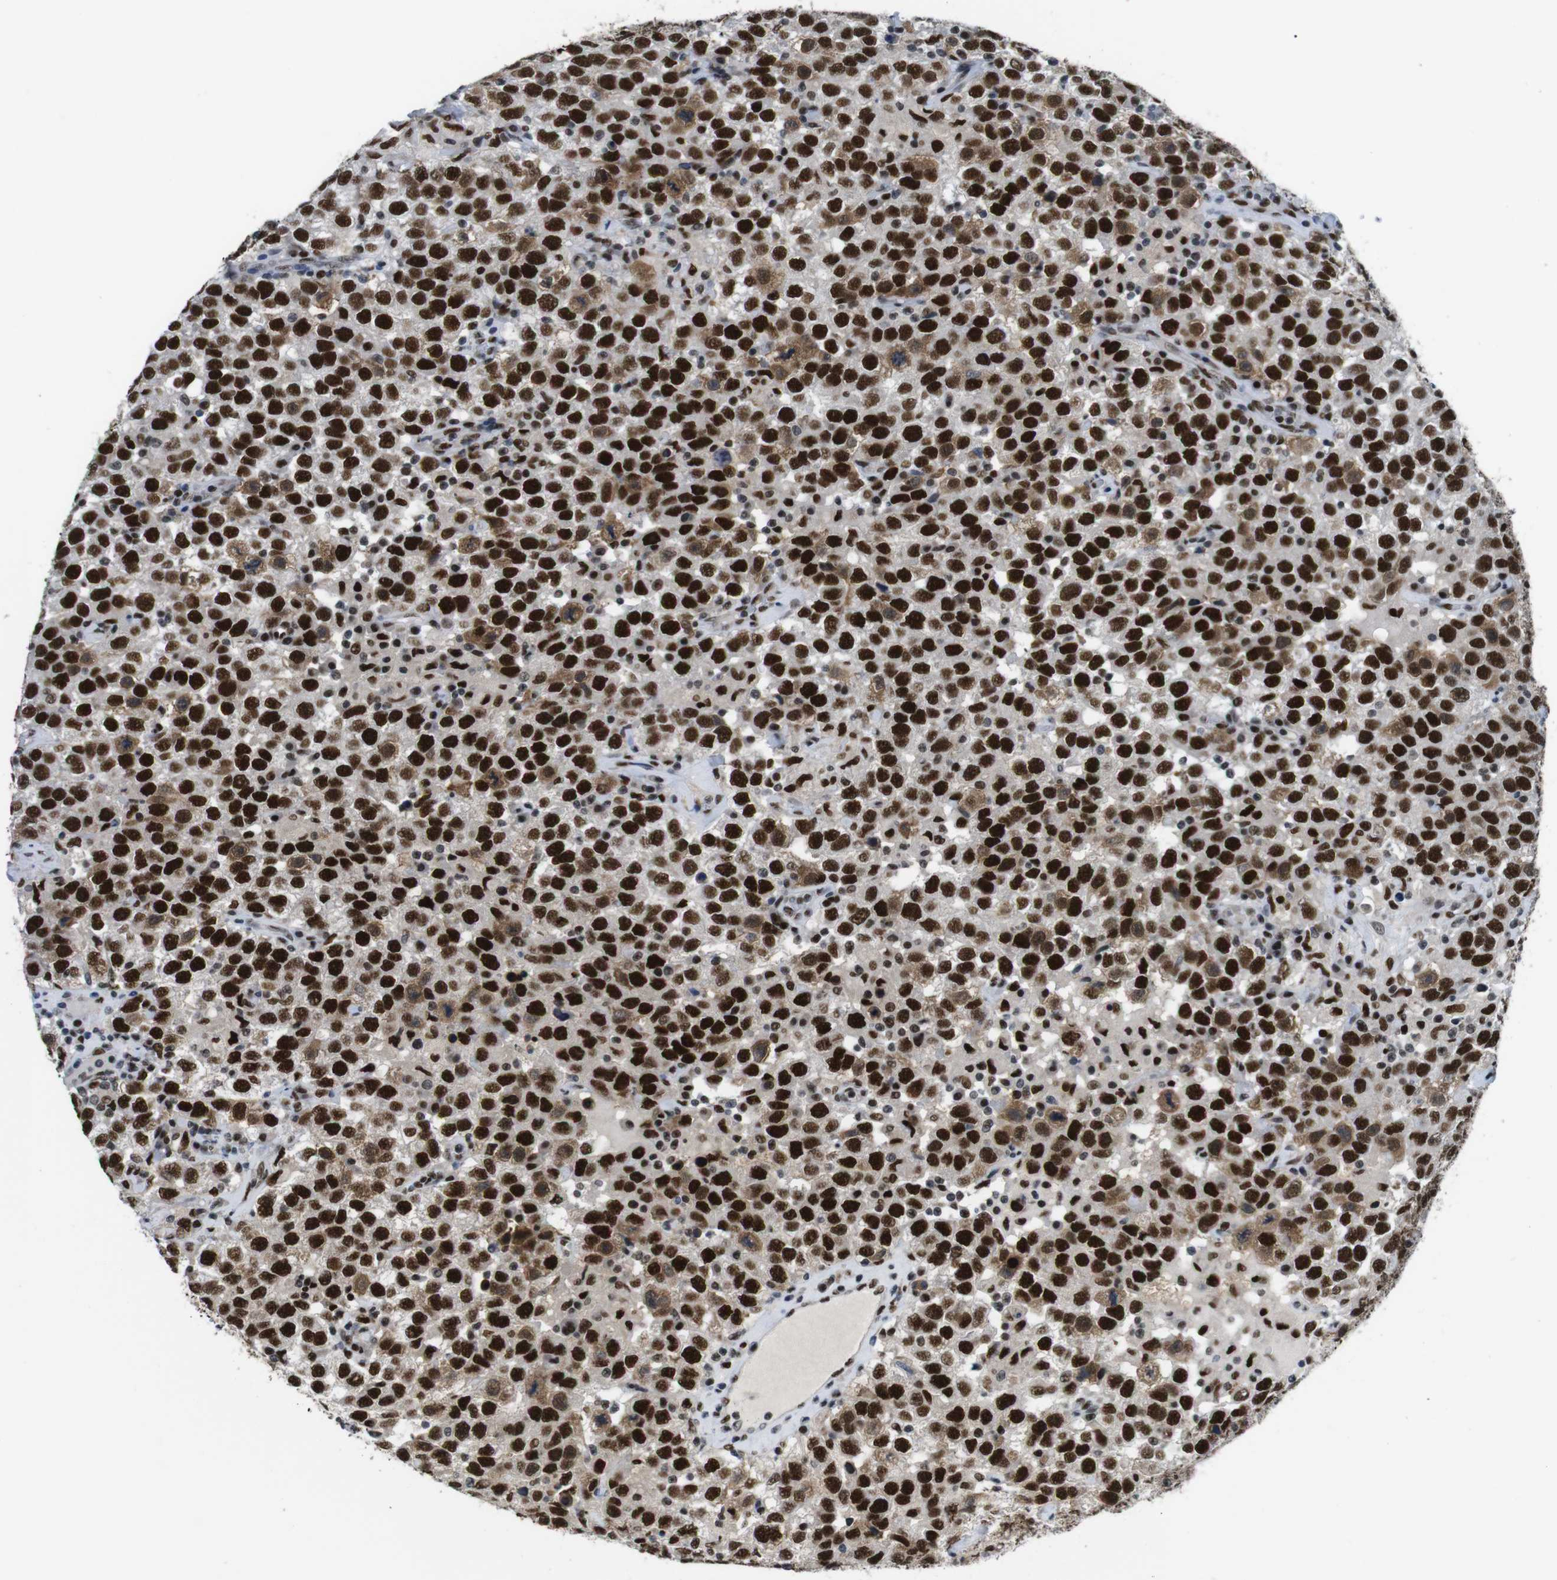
{"staining": {"intensity": "strong", "quantity": ">75%", "location": "nuclear"}, "tissue": "testis cancer", "cell_type": "Tumor cells", "image_type": "cancer", "snomed": [{"axis": "morphology", "description": "Seminoma, NOS"}, {"axis": "topography", "description": "Testis"}], "caption": "Tumor cells exhibit strong nuclear positivity in about >75% of cells in seminoma (testis). Immunohistochemistry (ihc) stains the protein in brown and the nuclei are stained blue.", "gene": "PSME3", "patient": {"sex": "male", "age": 41}}